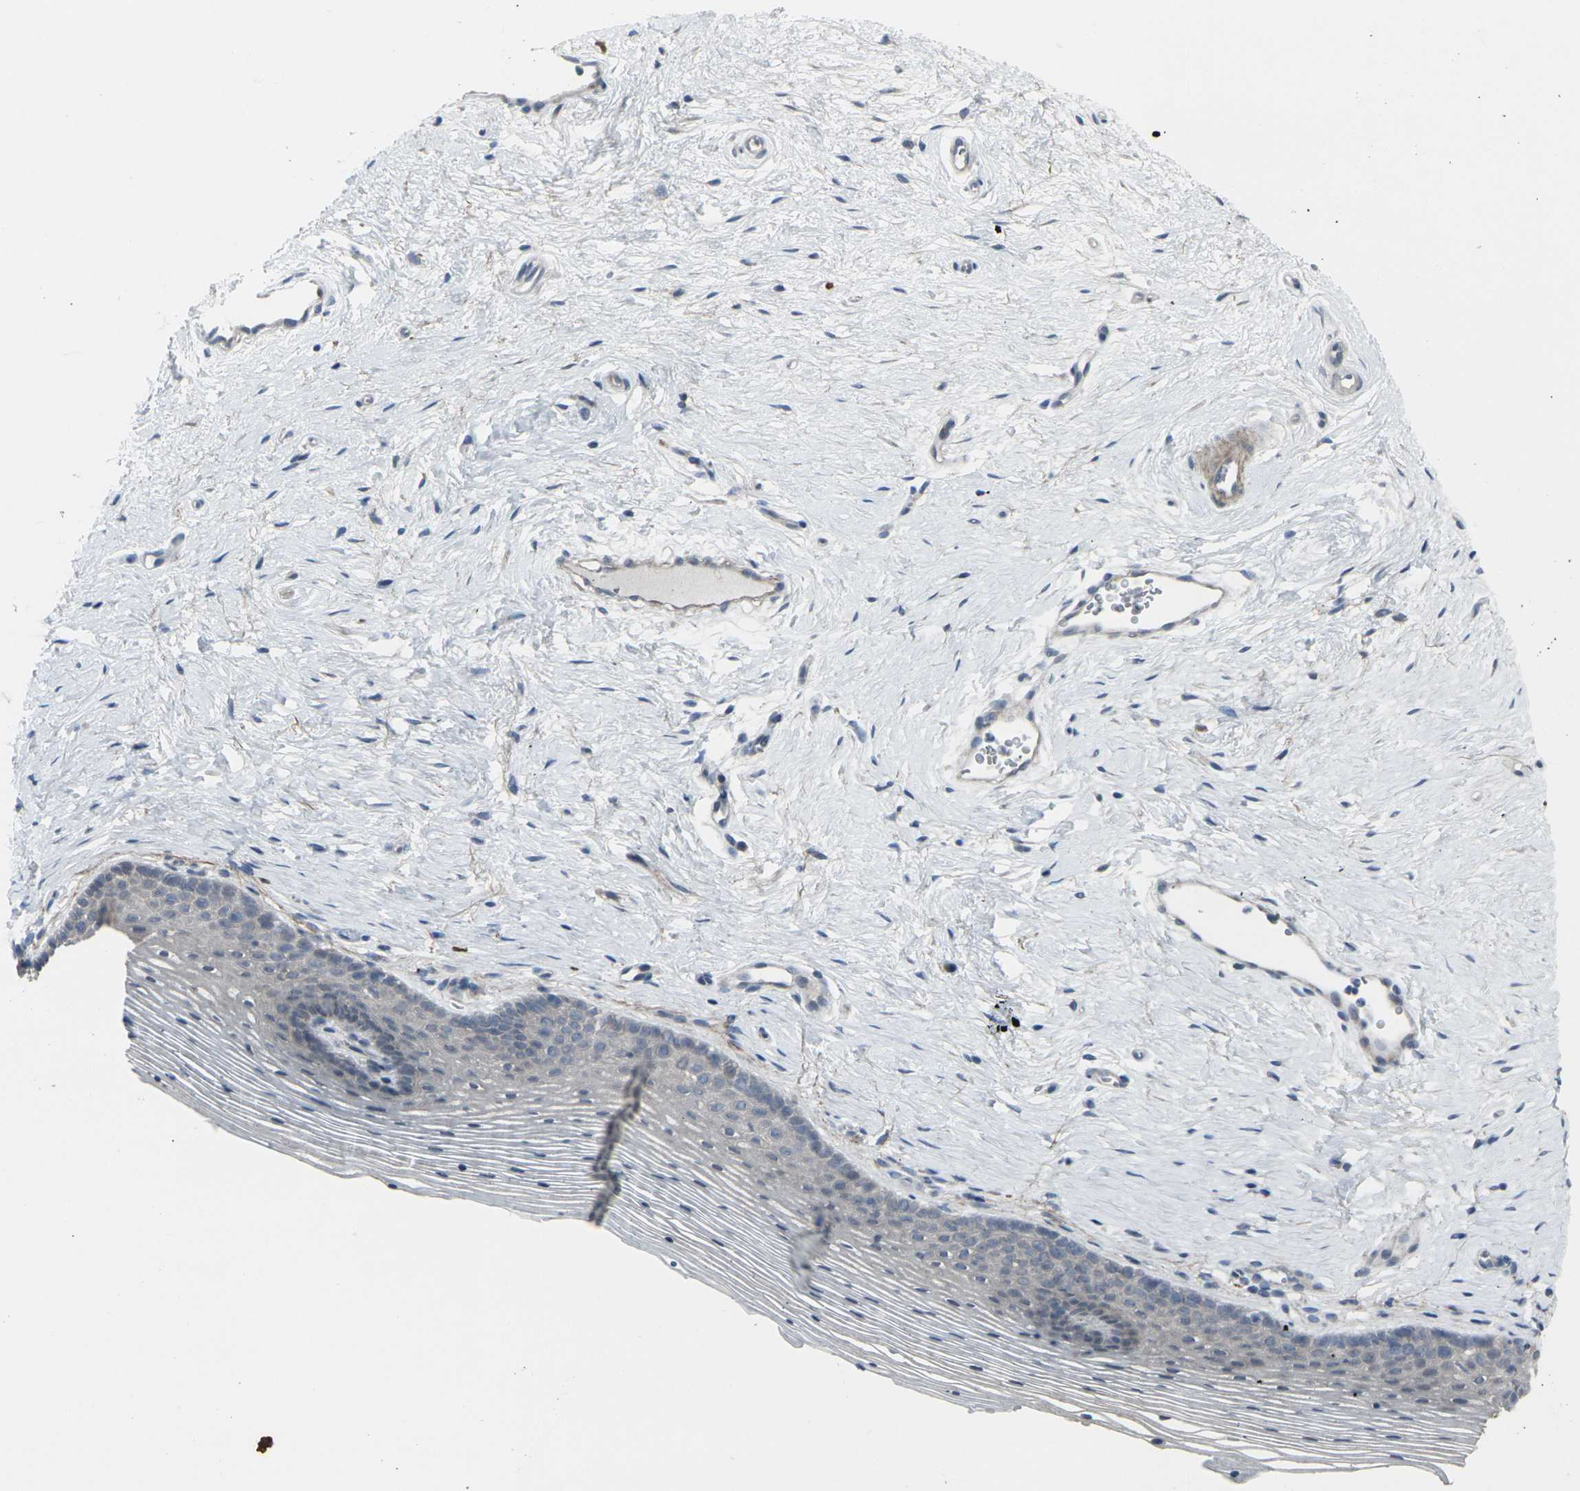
{"staining": {"intensity": "weak", "quantity": ">75%", "location": "cytoplasmic/membranous"}, "tissue": "vagina", "cell_type": "Squamous epithelial cells", "image_type": "normal", "snomed": [{"axis": "morphology", "description": "Normal tissue, NOS"}, {"axis": "topography", "description": "Vagina"}], "caption": "A micrograph of vagina stained for a protein displays weak cytoplasmic/membranous brown staining in squamous epithelial cells. The protein is stained brown, and the nuclei are stained in blue (DAB IHC with brightfield microscopy, high magnification).", "gene": "CCR10", "patient": {"sex": "female", "age": 32}}